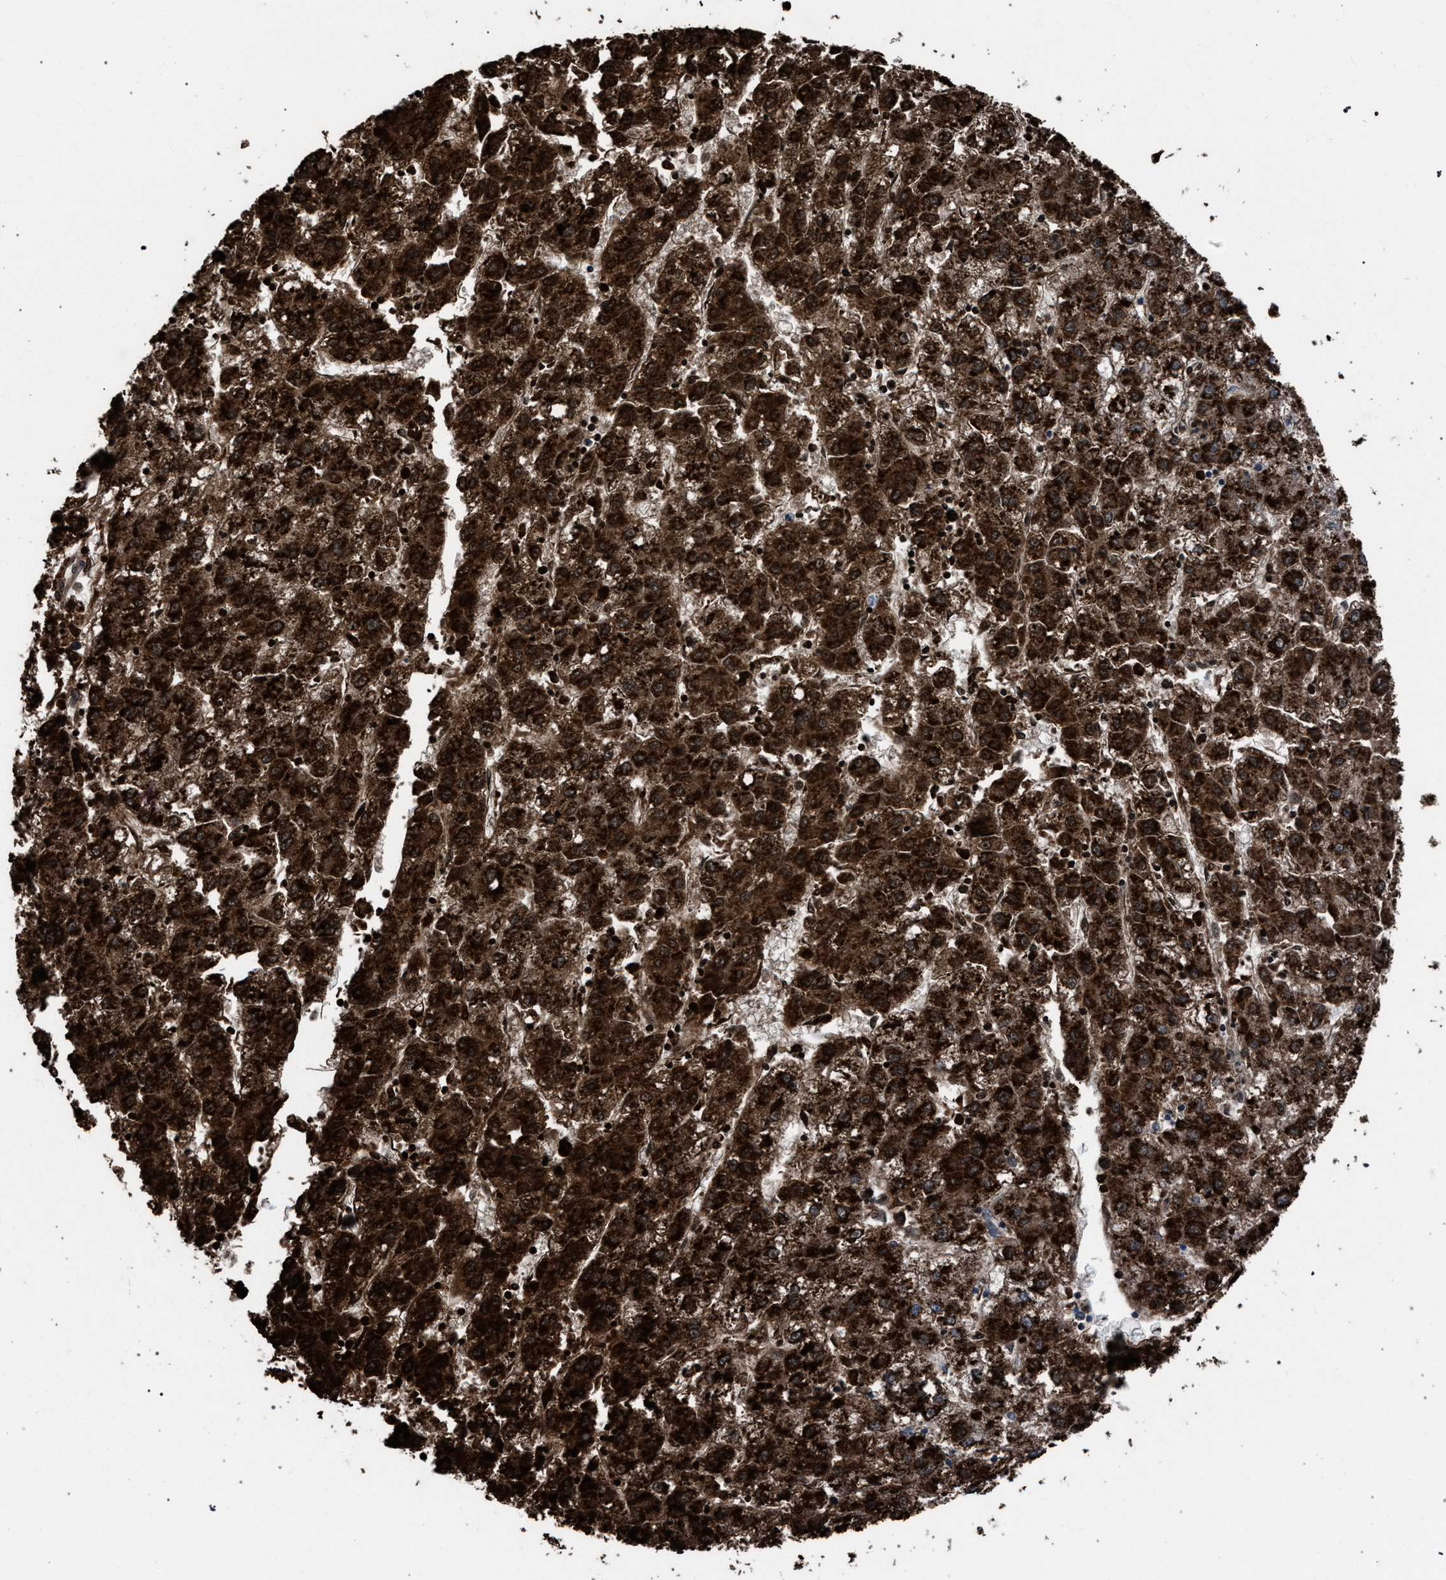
{"staining": {"intensity": "strong", "quantity": ">75%", "location": "cytoplasmic/membranous"}, "tissue": "liver cancer", "cell_type": "Tumor cells", "image_type": "cancer", "snomed": [{"axis": "morphology", "description": "Carcinoma, Hepatocellular, NOS"}, {"axis": "topography", "description": "Liver"}], "caption": "This image demonstrates immunohistochemistry staining of human liver hepatocellular carcinoma, with high strong cytoplasmic/membranous positivity in about >75% of tumor cells.", "gene": "HSD17B4", "patient": {"sex": "male", "age": 72}}